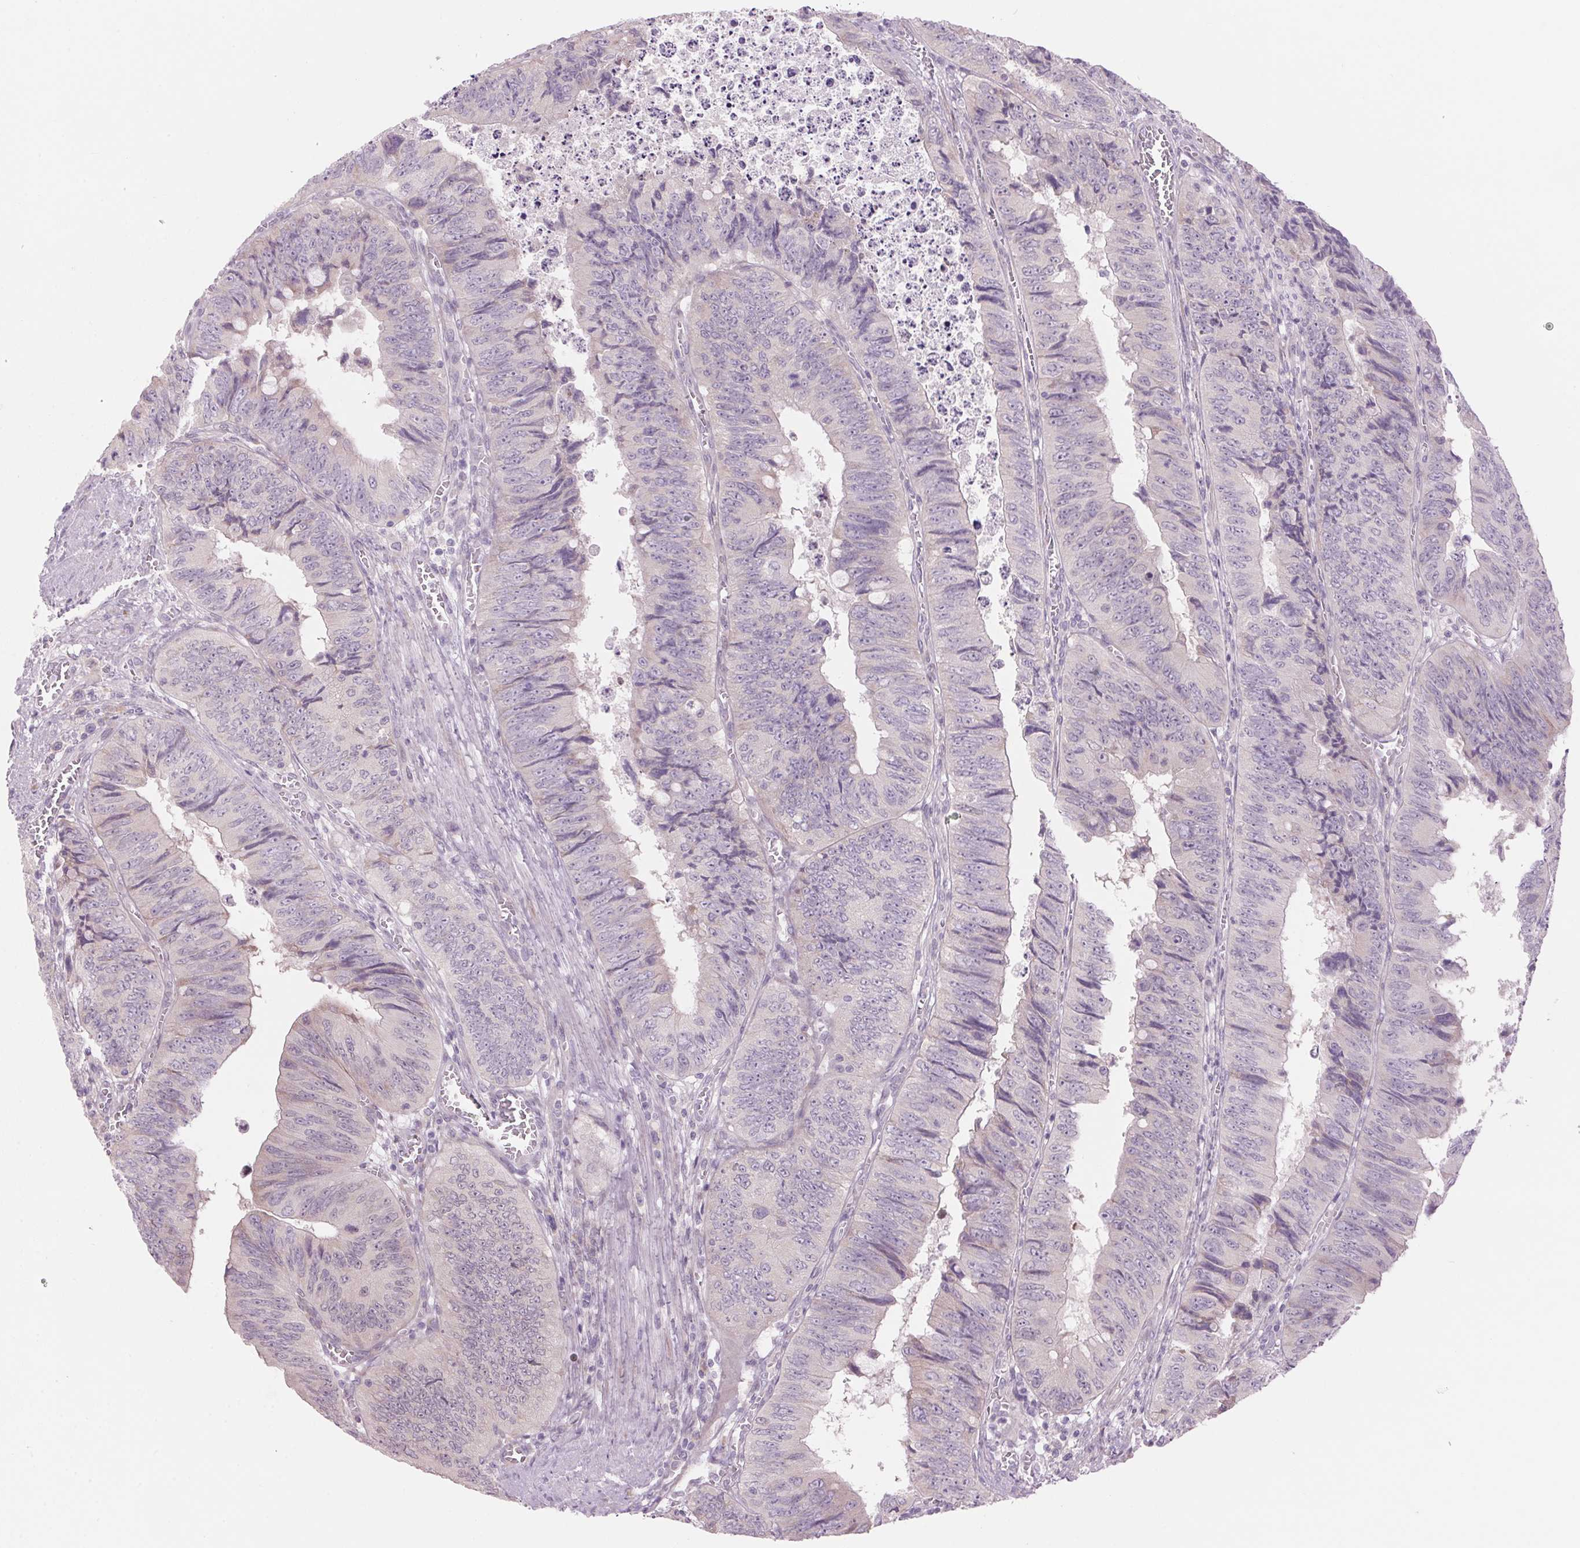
{"staining": {"intensity": "negative", "quantity": "none", "location": "none"}, "tissue": "colorectal cancer", "cell_type": "Tumor cells", "image_type": "cancer", "snomed": [{"axis": "morphology", "description": "Adenocarcinoma, NOS"}, {"axis": "topography", "description": "Colon"}], "caption": "An immunohistochemistry micrograph of colorectal cancer is shown. There is no staining in tumor cells of colorectal cancer.", "gene": "GNMT", "patient": {"sex": "female", "age": 84}}